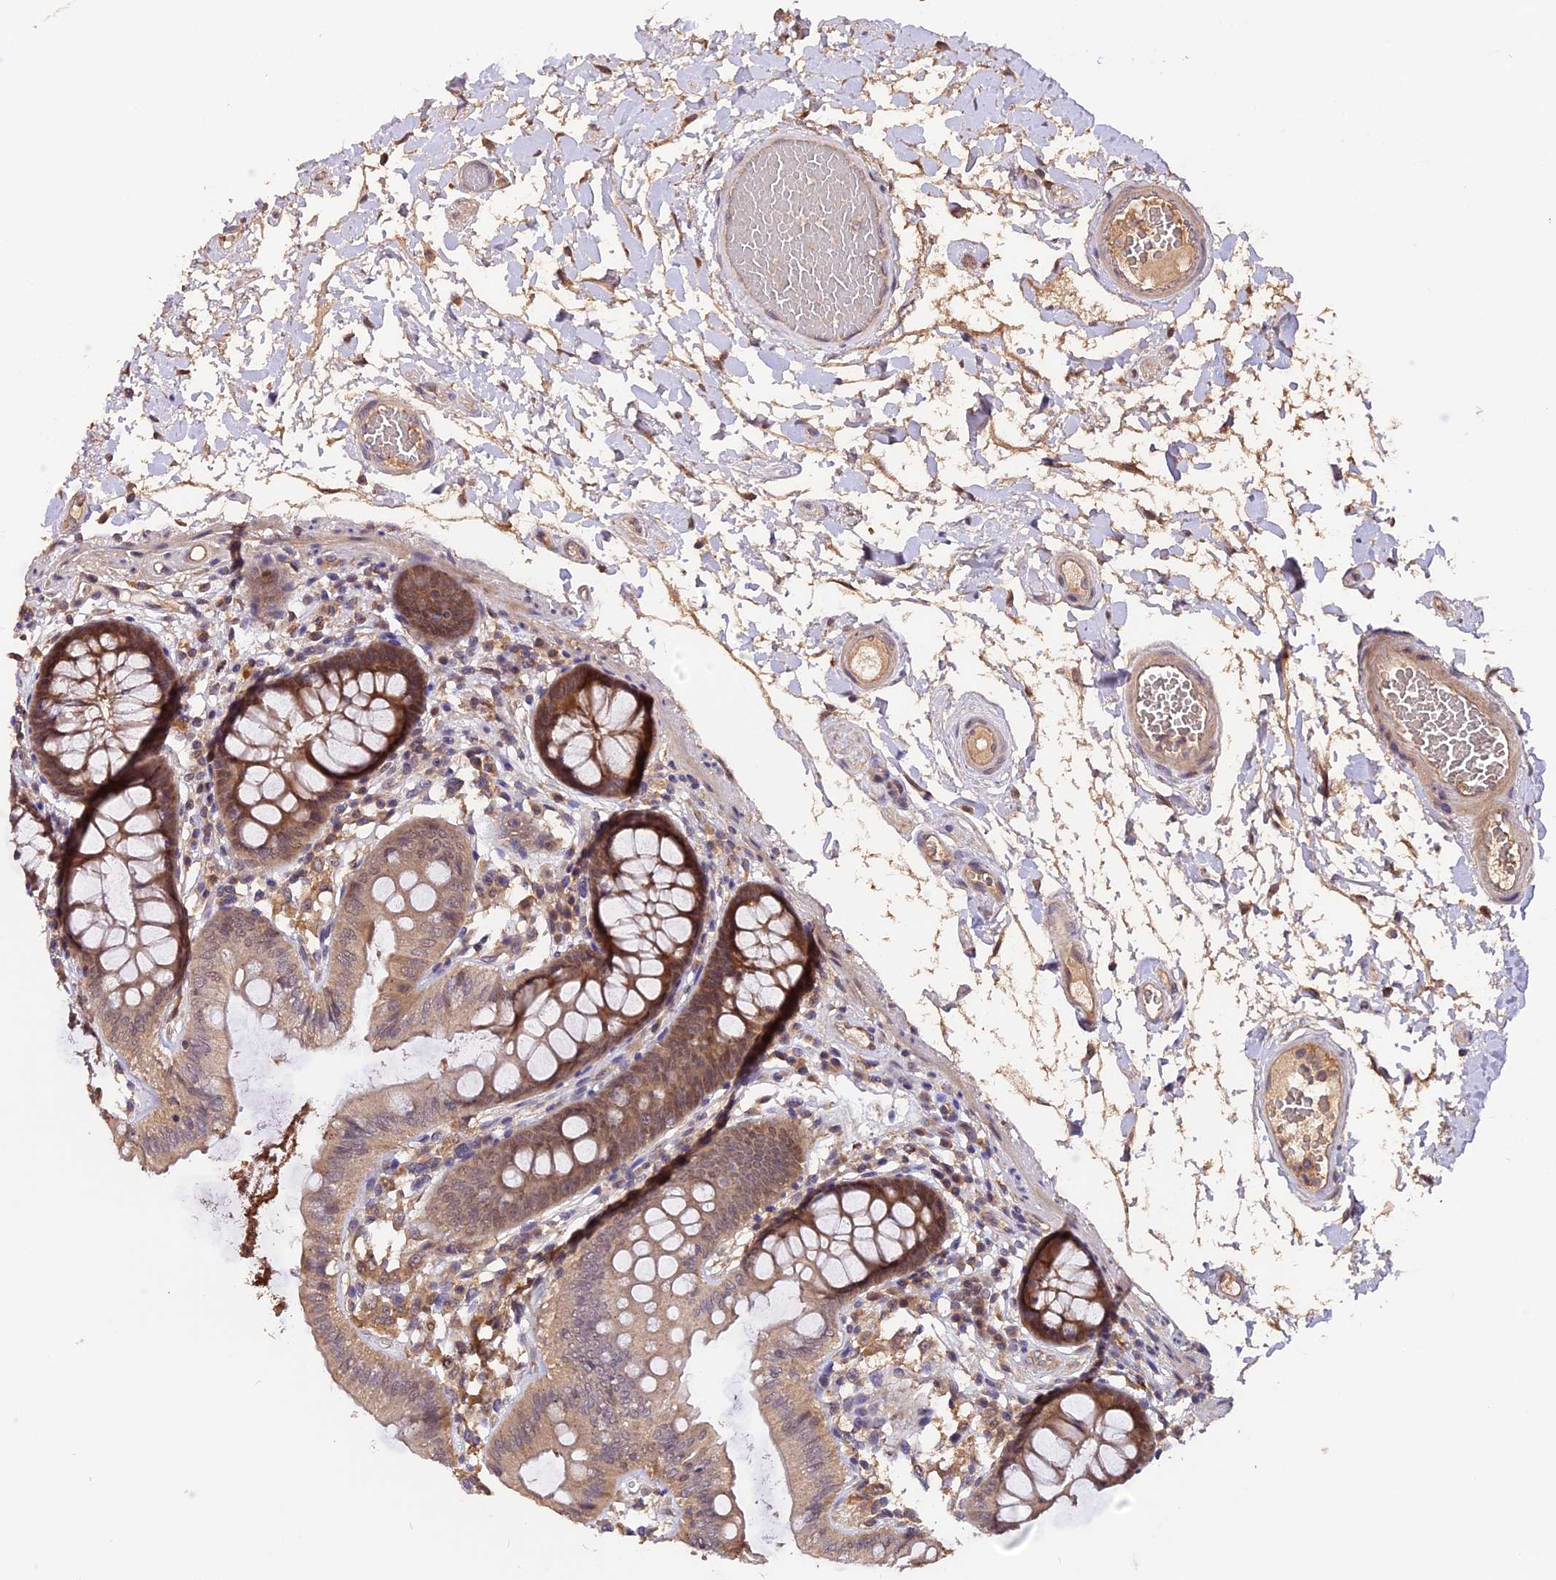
{"staining": {"intensity": "weak", "quantity": "25%-75%", "location": "cytoplasmic/membranous"}, "tissue": "colon", "cell_type": "Endothelial cells", "image_type": "normal", "snomed": [{"axis": "morphology", "description": "Normal tissue, NOS"}, {"axis": "topography", "description": "Colon"}], "caption": "Approximately 25%-75% of endothelial cells in normal human colon show weak cytoplasmic/membranous protein staining as visualized by brown immunohistochemical staining.", "gene": "TRMT1", "patient": {"sex": "male", "age": 84}}